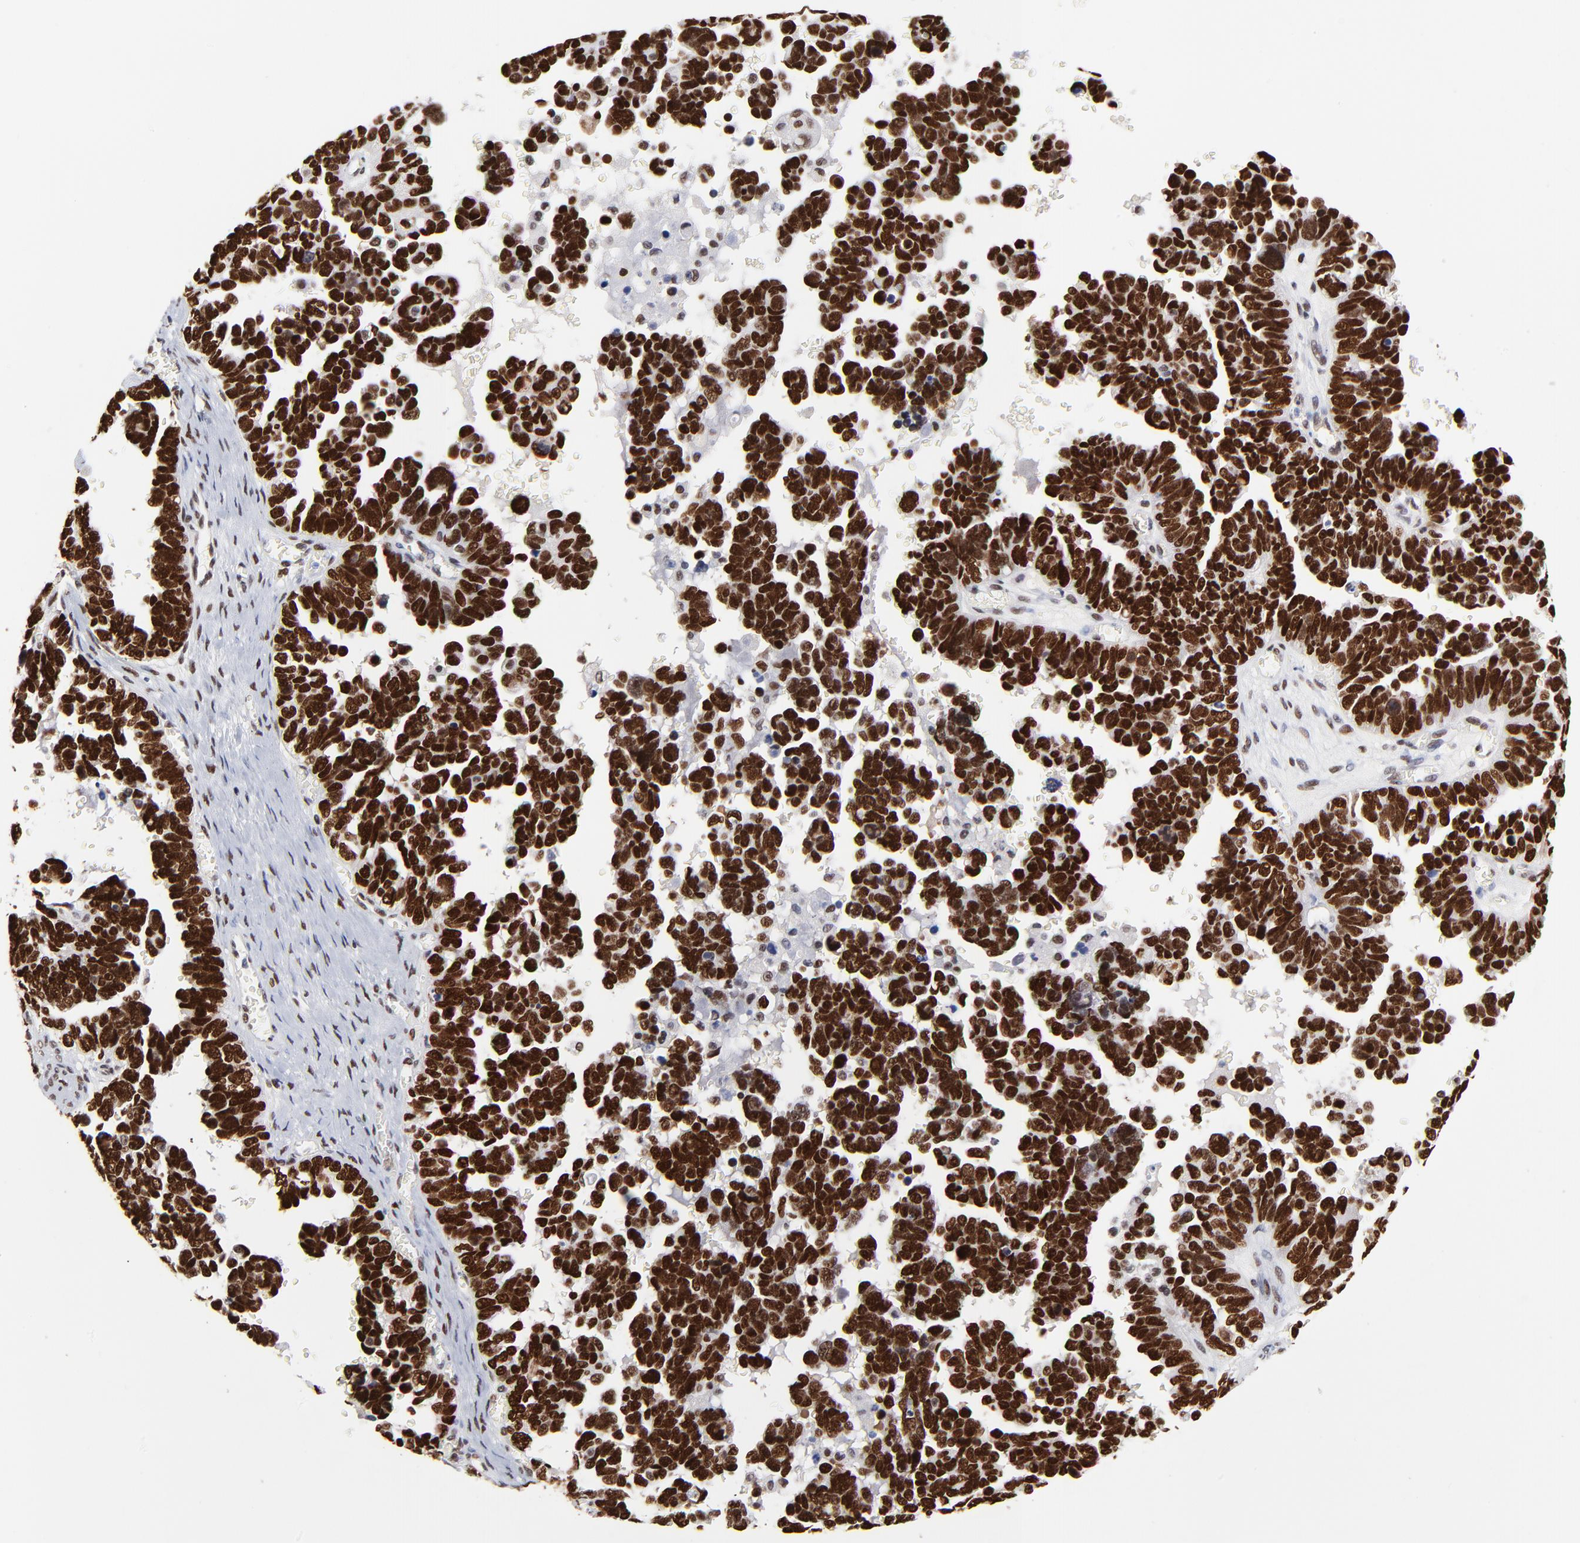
{"staining": {"intensity": "strong", "quantity": ">75%", "location": "nuclear"}, "tissue": "ovarian cancer", "cell_type": "Tumor cells", "image_type": "cancer", "snomed": [{"axis": "morphology", "description": "Cystadenocarcinoma, serous, NOS"}, {"axis": "topography", "description": "Ovary"}], "caption": "Serous cystadenocarcinoma (ovarian) stained with DAB immunohistochemistry displays high levels of strong nuclear staining in approximately >75% of tumor cells.", "gene": "ZMYM3", "patient": {"sex": "female", "age": 69}}